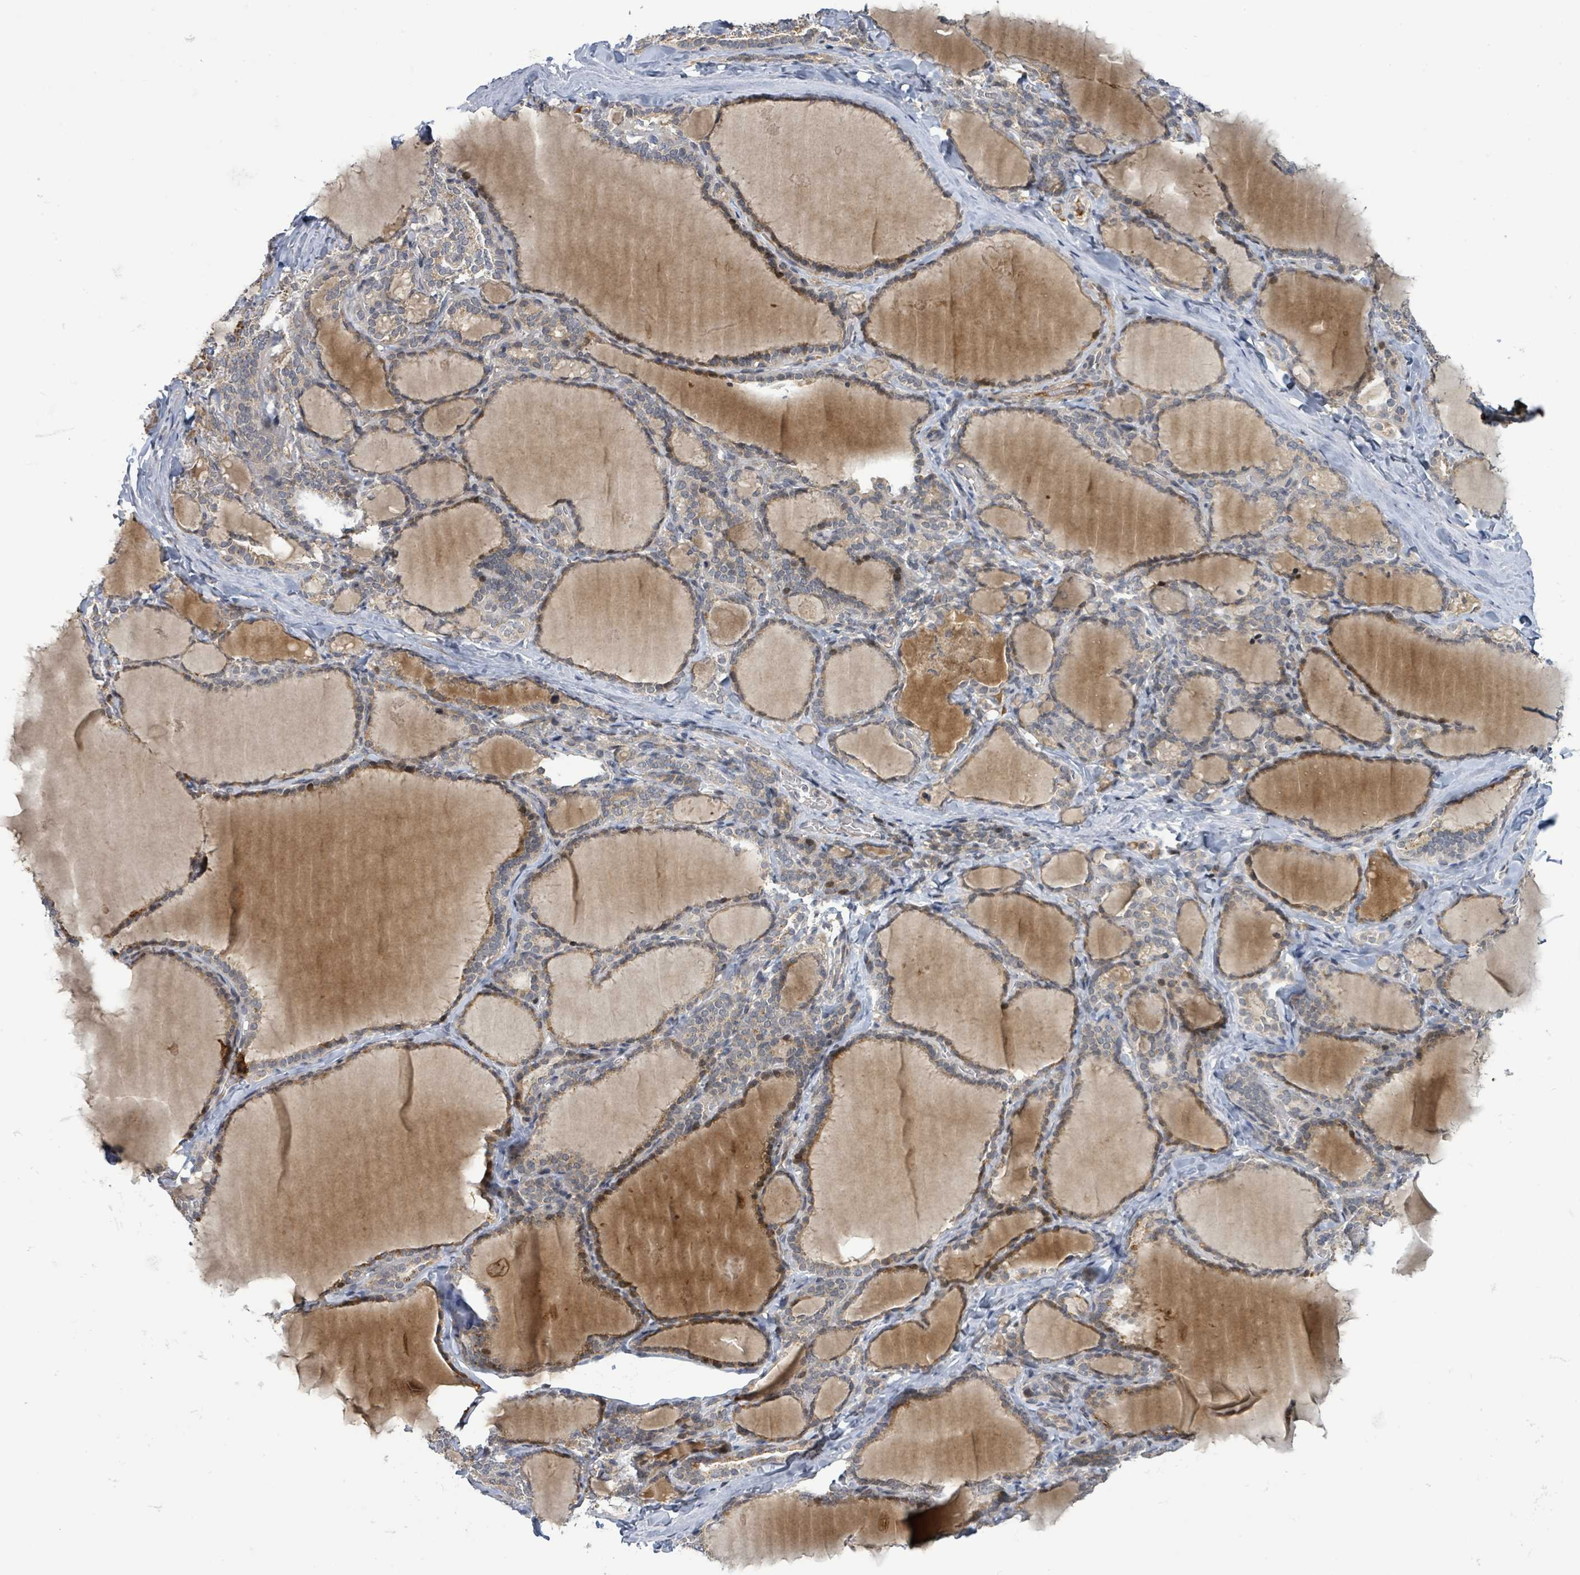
{"staining": {"intensity": "moderate", "quantity": ">75%", "location": "cytoplasmic/membranous,nuclear"}, "tissue": "thyroid gland", "cell_type": "Glandular cells", "image_type": "normal", "snomed": [{"axis": "morphology", "description": "Normal tissue, NOS"}, {"axis": "topography", "description": "Thyroid gland"}], "caption": "A histopathology image of thyroid gland stained for a protein demonstrates moderate cytoplasmic/membranous,nuclear brown staining in glandular cells.", "gene": "ITGA11", "patient": {"sex": "female", "age": 31}}